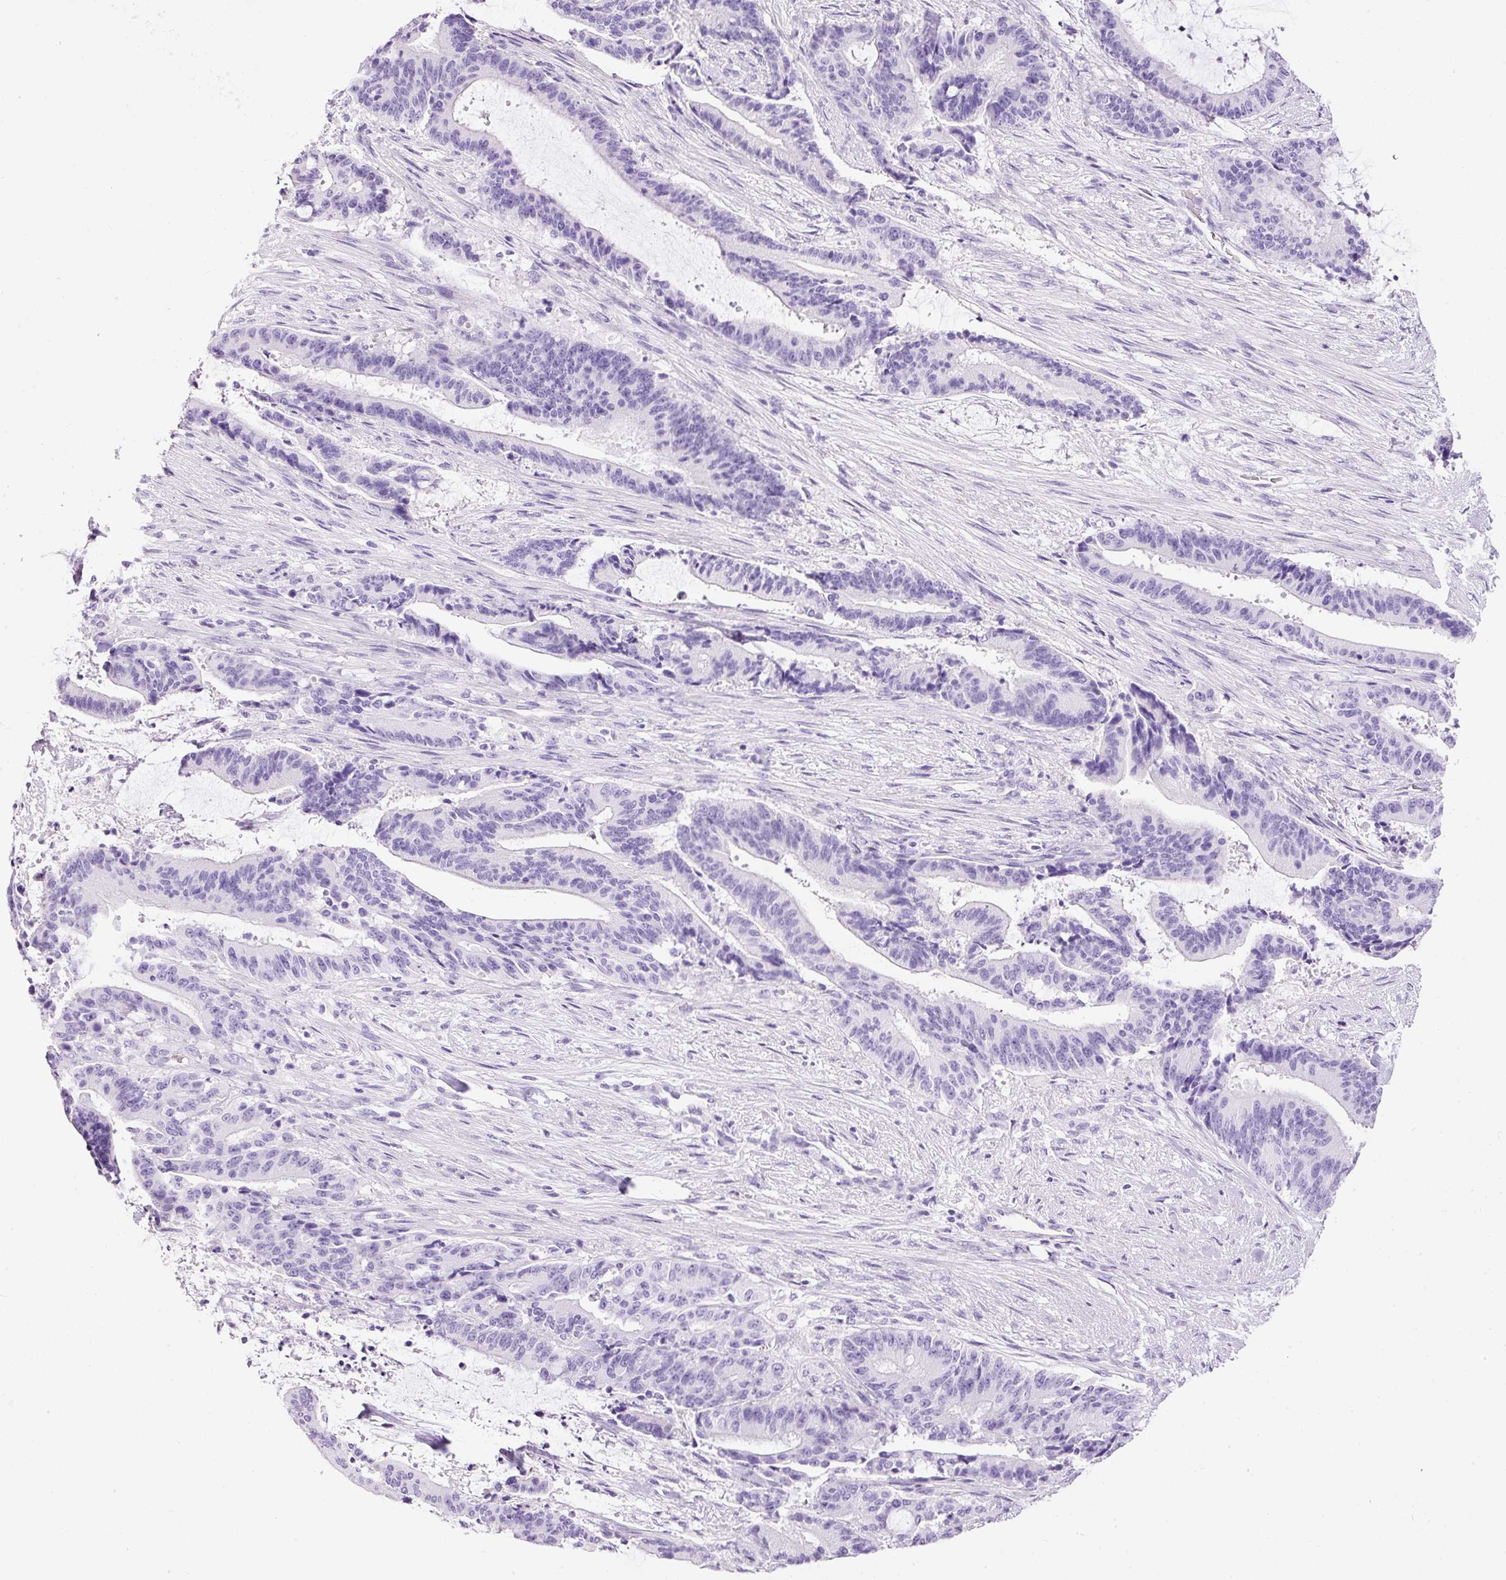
{"staining": {"intensity": "negative", "quantity": "none", "location": "none"}, "tissue": "liver cancer", "cell_type": "Tumor cells", "image_type": "cancer", "snomed": [{"axis": "morphology", "description": "Normal tissue, NOS"}, {"axis": "morphology", "description": "Cholangiocarcinoma"}, {"axis": "topography", "description": "Liver"}, {"axis": "topography", "description": "Peripheral nerve tissue"}], "caption": "This is an immunohistochemistry (IHC) histopathology image of liver cancer. There is no staining in tumor cells.", "gene": "BSND", "patient": {"sex": "female", "age": 73}}